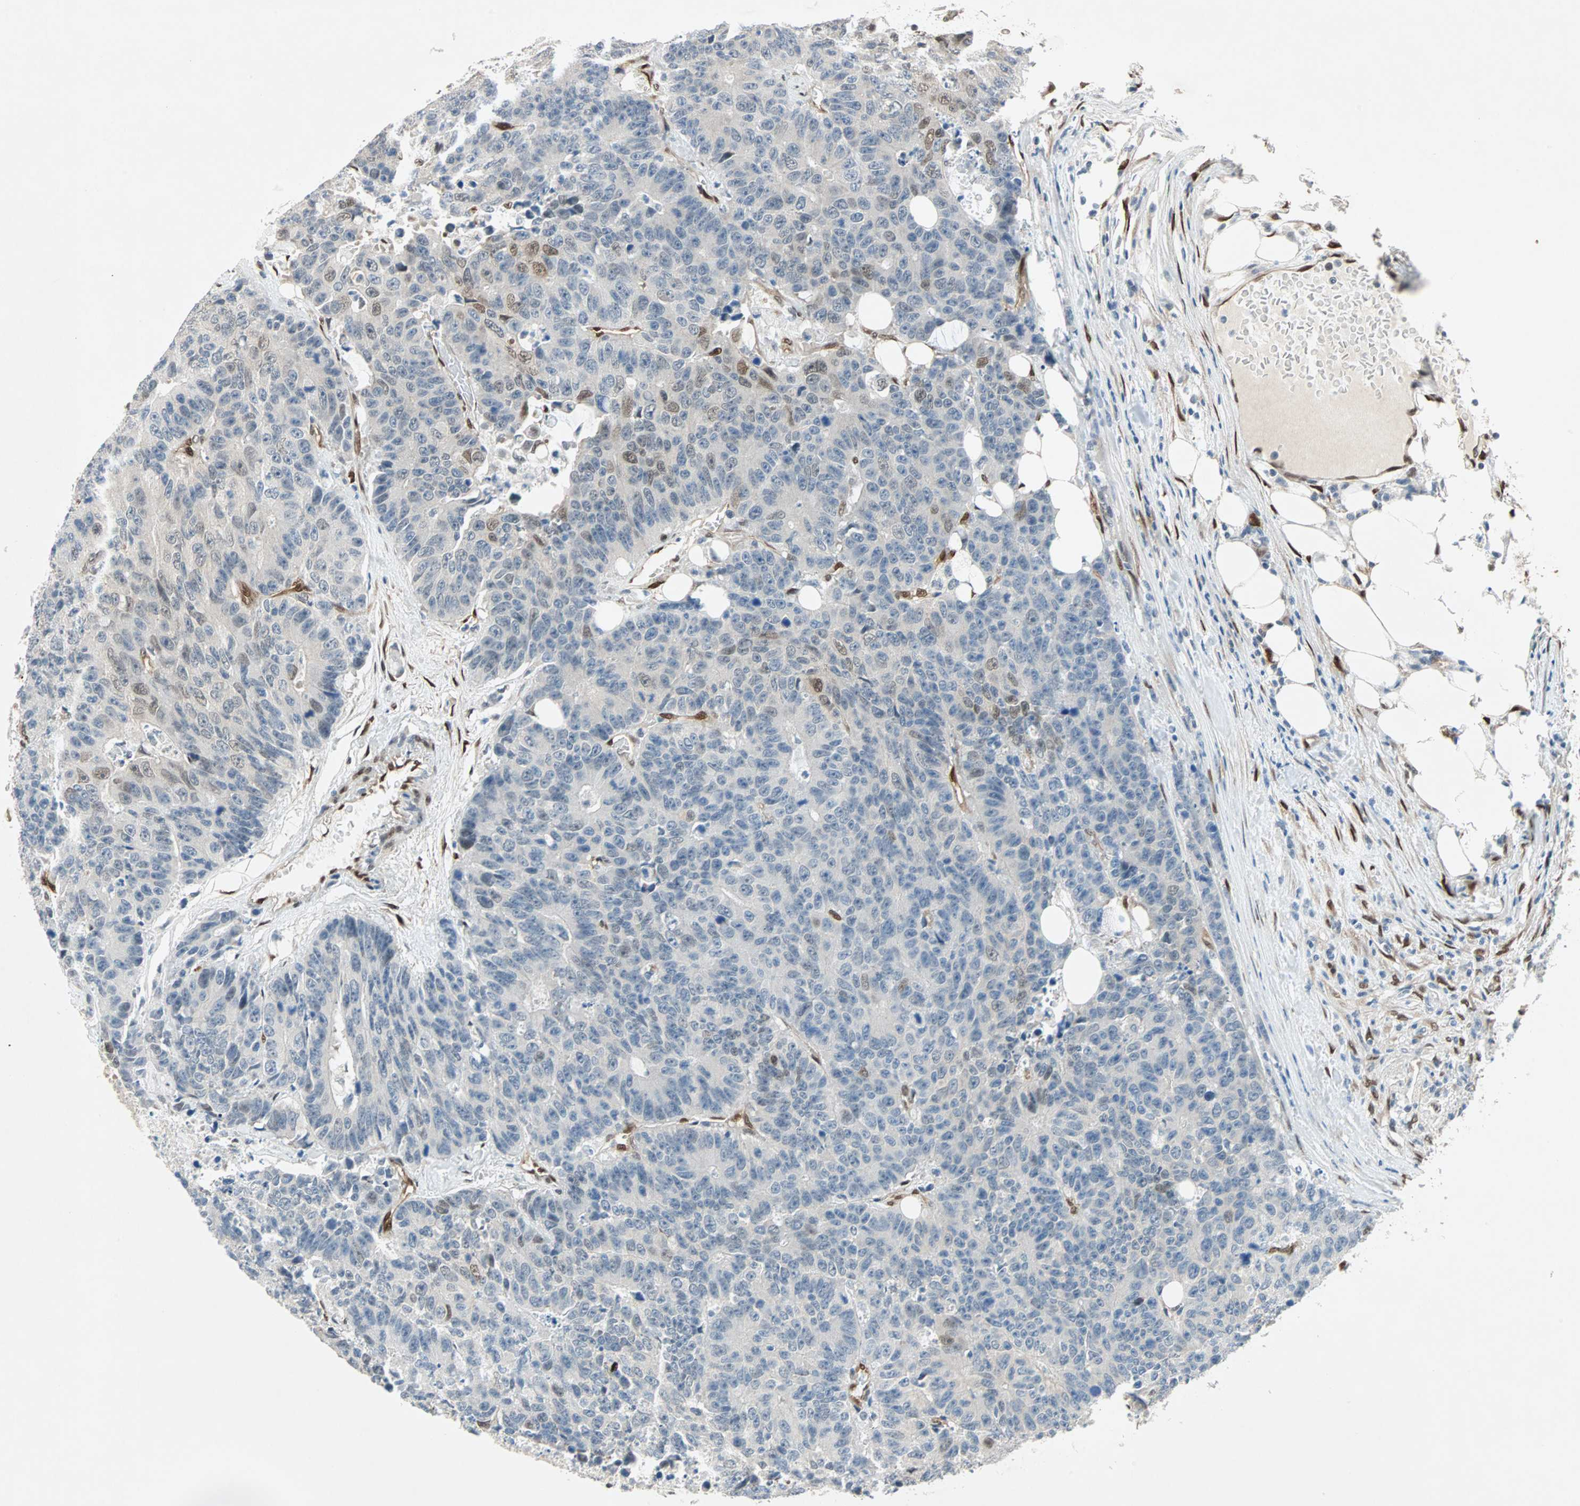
{"staining": {"intensity": "moderate", "quantity": "<25%", "location": "nuclear"}, "tissue": "colorectal cancer", "cell_type": "Tumor cells", "image_type": "cancer", "snomed": [{"axis": "morphology", "description": "Adenocarcinoma, NOS"}, {"axis": "topography", "description": "Colon"}], "caption": "Colorectal cancer (adenocarcinoma) stained with DAB immunohistochemistry shows low levels of moderate nuclear expression in about <25% of tumor cells.", "gene": "WWTR1", "patient": {"sex": "female", "age": 86}}